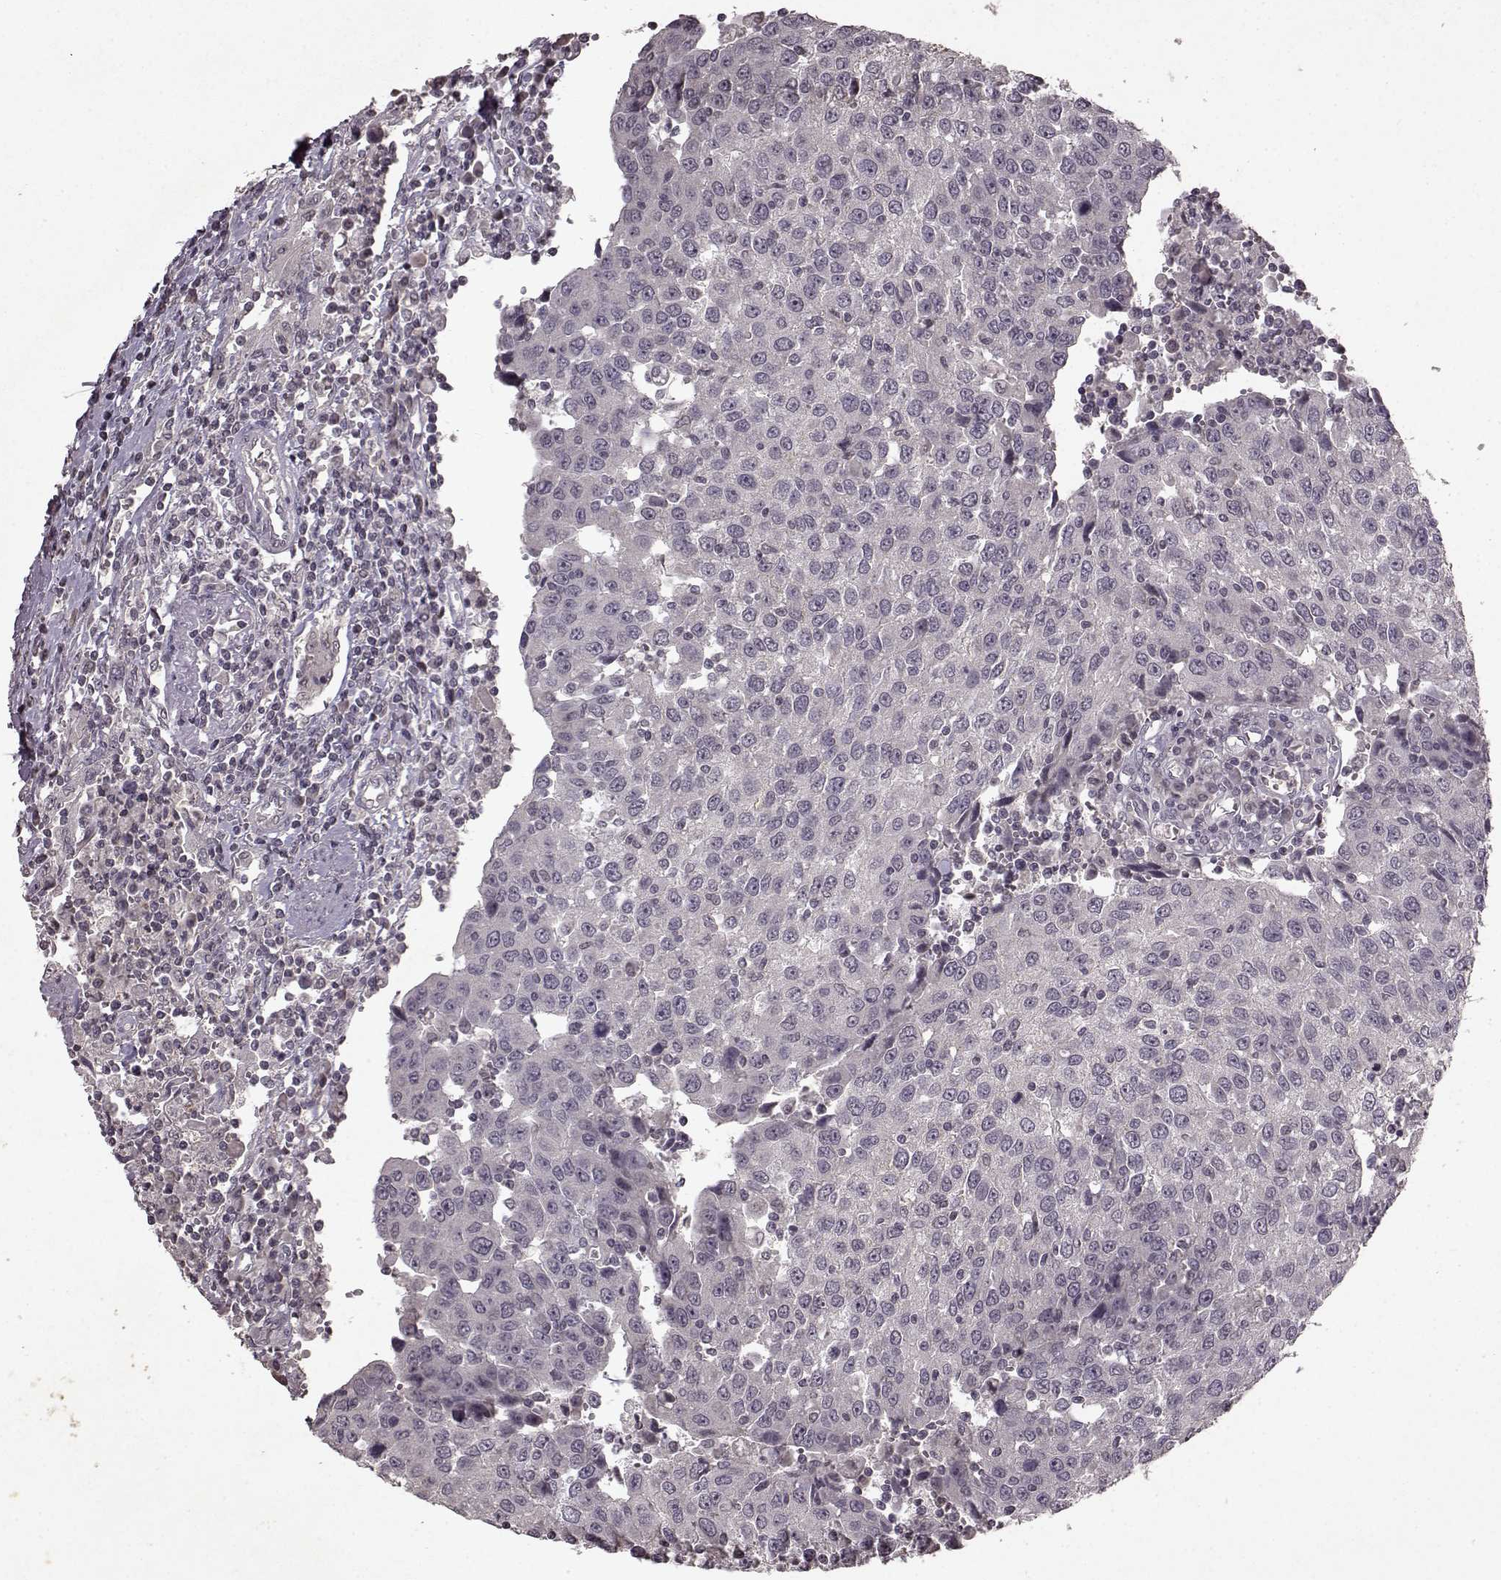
{"staining": {"intensity": "negative", "quantity": "none", "location": "none"}, "tissue": "urothelial cancer", "cell_type": "Tumor cells", "image_type": "cancer", "snomed": [{"axis": "morphology", "description": "Urothelial carcinoma, High grade"}, {"axis": "topography", "description": "Urinary bladder"}], "caption": "Tumor cells are negative for protein expression in human urothelial cancer. (Immunohistochemistry, brightfield microscopy, high magnification).", "gene": "LHB", "patient": {"sex": "female", "age": 85}}